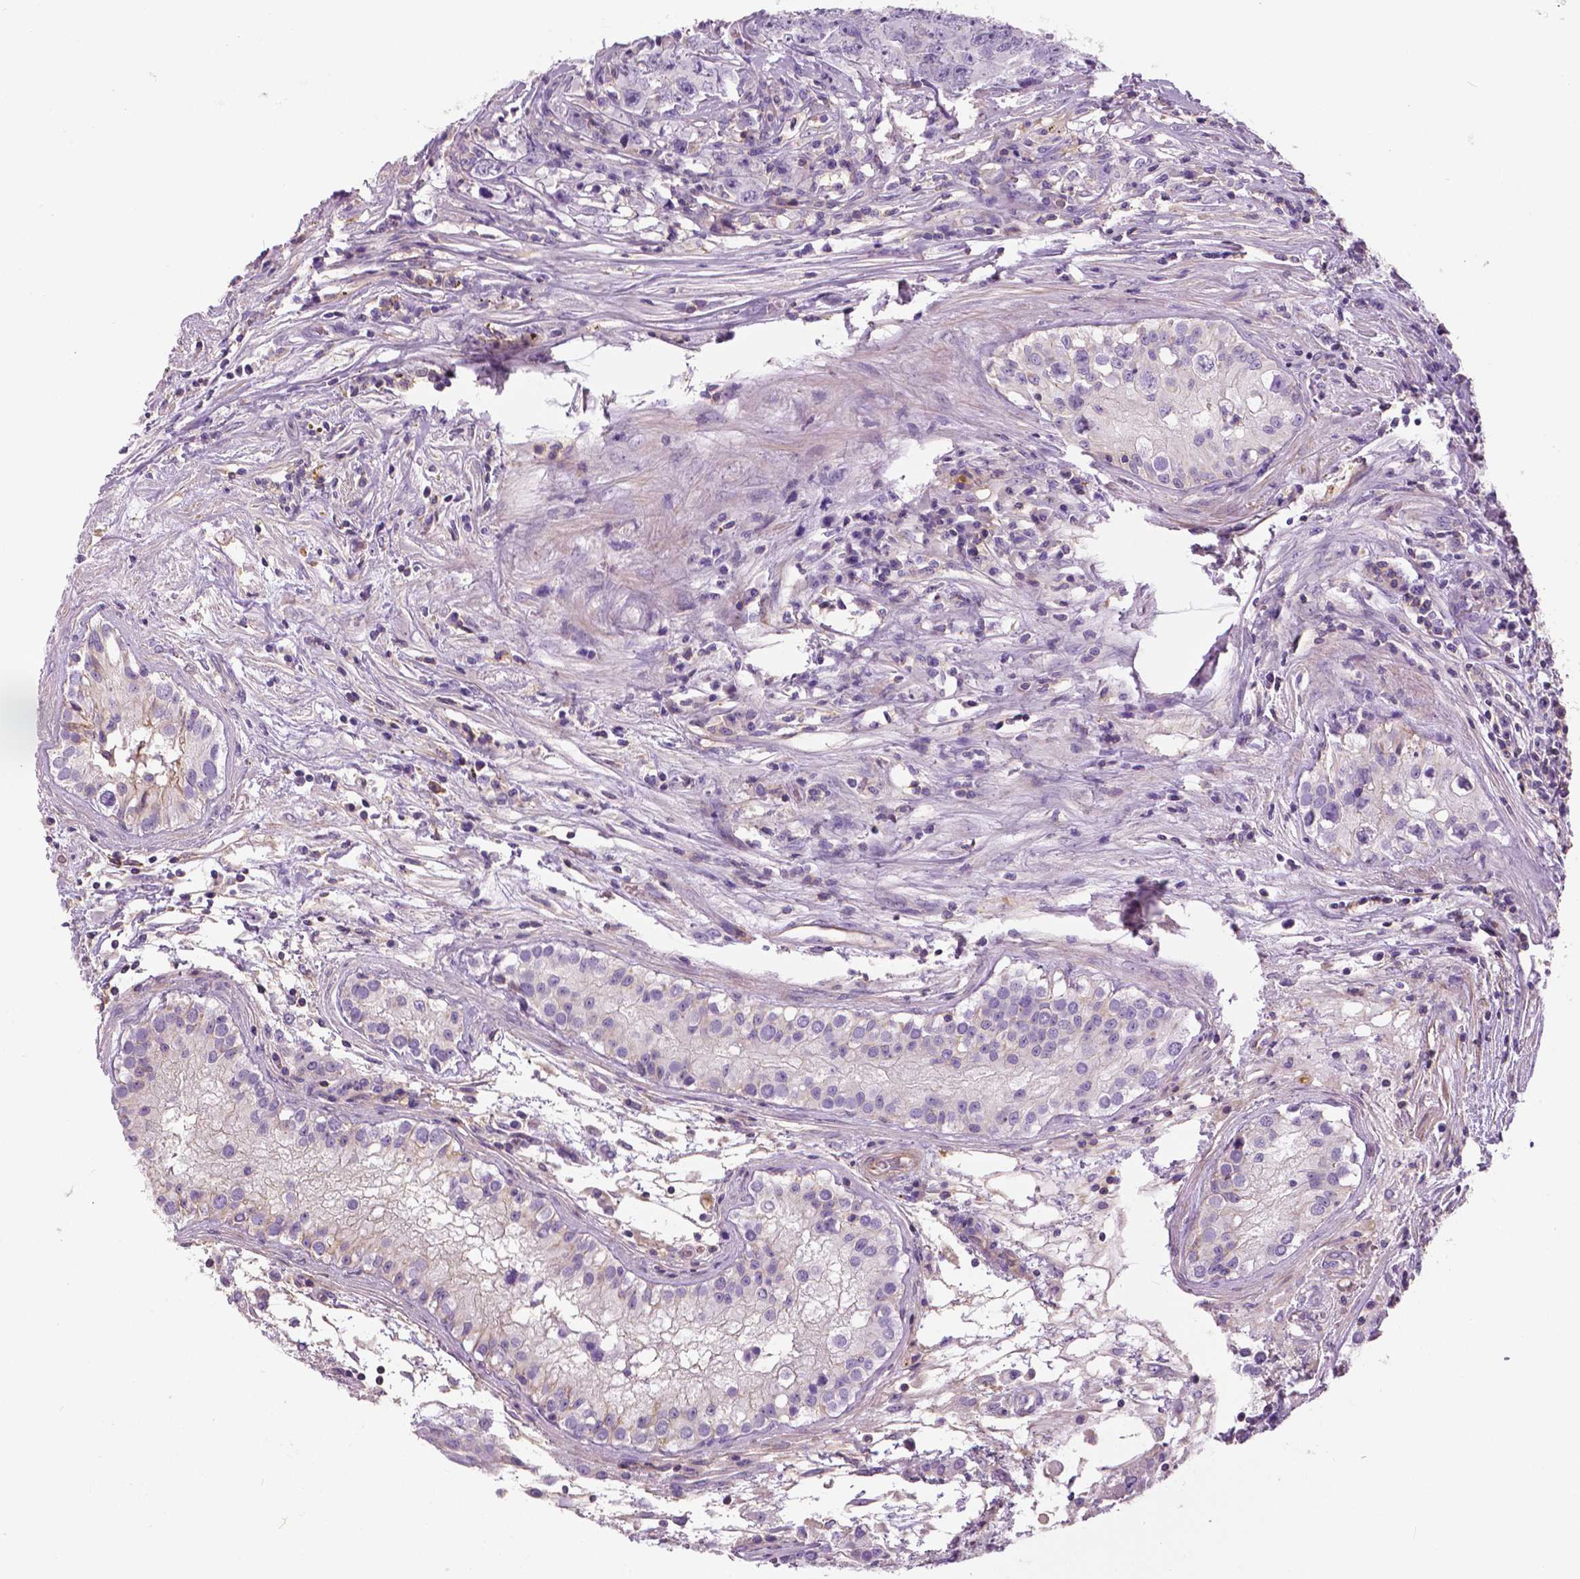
{"staining": {"intensity": "negative", "quantity": "none", "location": "none"}, "tissue": "testis cancer", "cell_type": "Tumor cells", "image_type": "cancer", "snomed": [{"axis": "morphology", "description": "Carcinoma, Embryonal, NOS"}, {"axis": "topography", "description": "Testis"}], "caption": "Photomicrograph shows no significant protein staining in tumor cells of embryonal carcinoma (testis).", "gene": "ANXA13", "patient": {"sex": "male", "age": 24}}